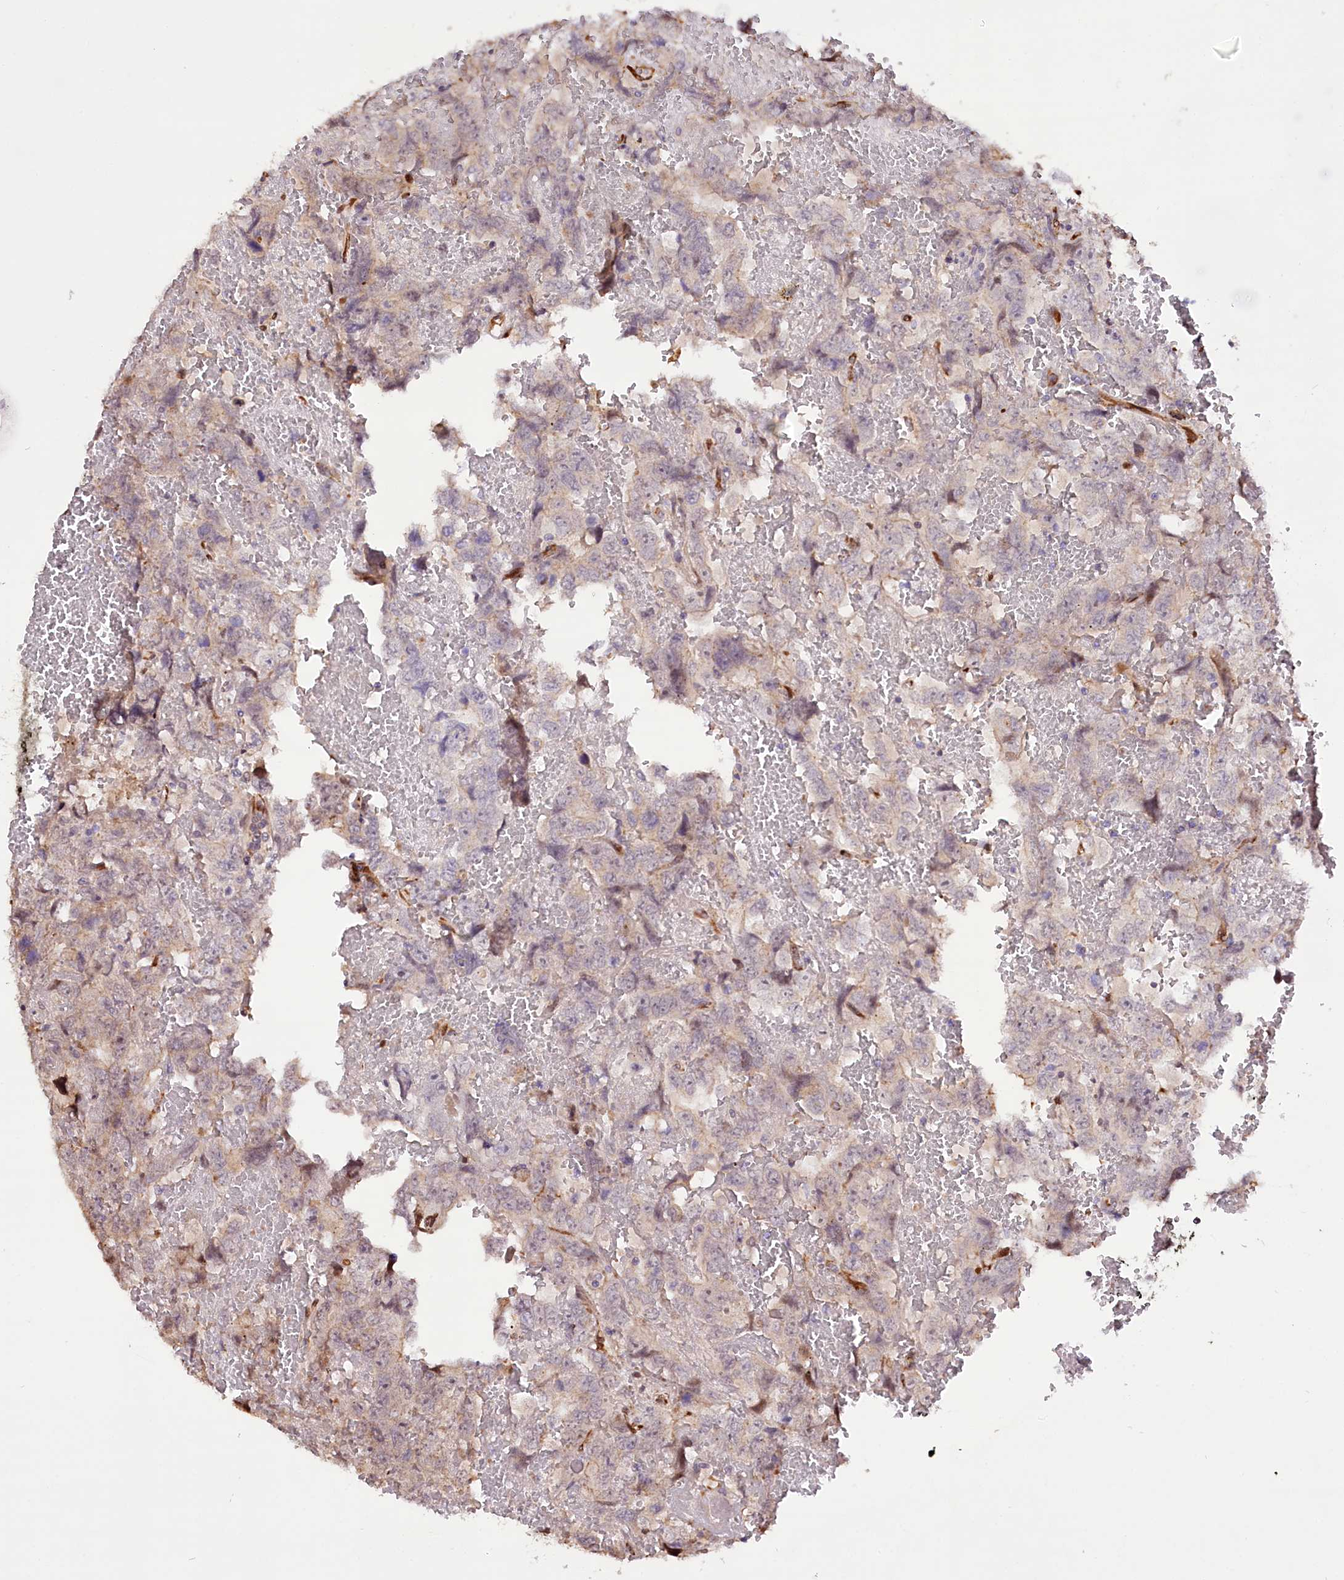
{"staining": {"intensity": "negative", "quantity": "none", "location": "none"}, "tissue": "testis cancer", "cell_type": "Tumor cells", "image_type": "cancer", "snomed": [{"axis": "morphology", "description": "Carcinoma, Embryonal, NOS"}, {"axis": "topography", "description": "Testis"}], "caption": "This is an immunohistochemistry (IHC) histopathology image of human embryonal carcinoma (testis). There is no positivity in tumor cells.", "gene": "CUTC", "patient": {"sex": "male", "age": 45}}